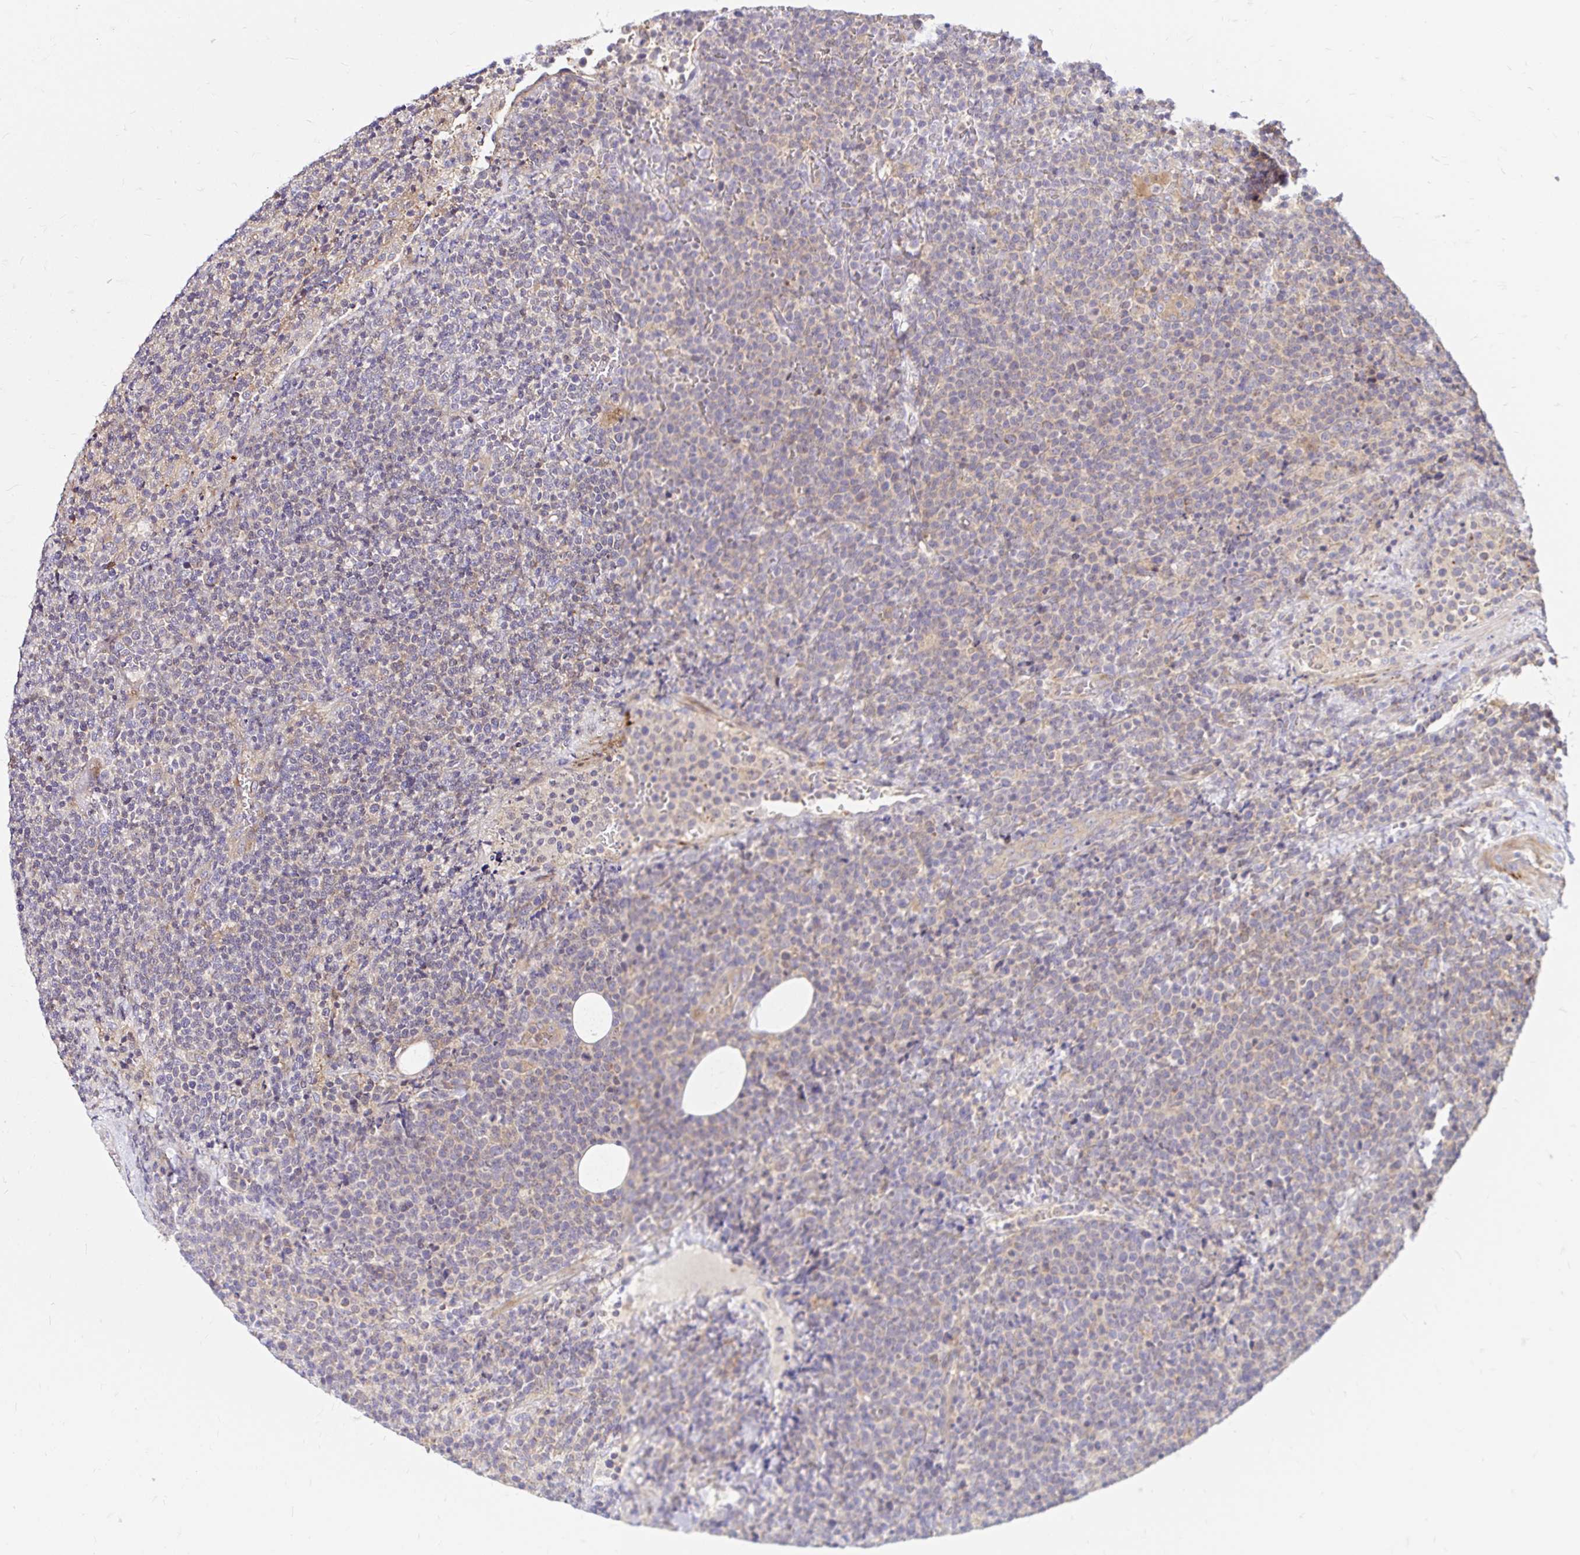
{"staining": {"intensity": "negative", "quantity": "none", "location": "none"}, "tissue": "lymphoma", "cell_type": "Tumor cells", "image_type": "cancer", "snomed": [{"axis": "morphology", "description": "Malignant lymphoma, non-Hodgkin's type, High grade"}, {"axis": "topography", "description": "Lymph node"}], "caption": "Tumor cells show no significant protein positivity in high-grade malignant lymphoma, non-Hodgkin's type.", "gene": "ITGA2", "patient": {"sex": "male", "age": 61}}